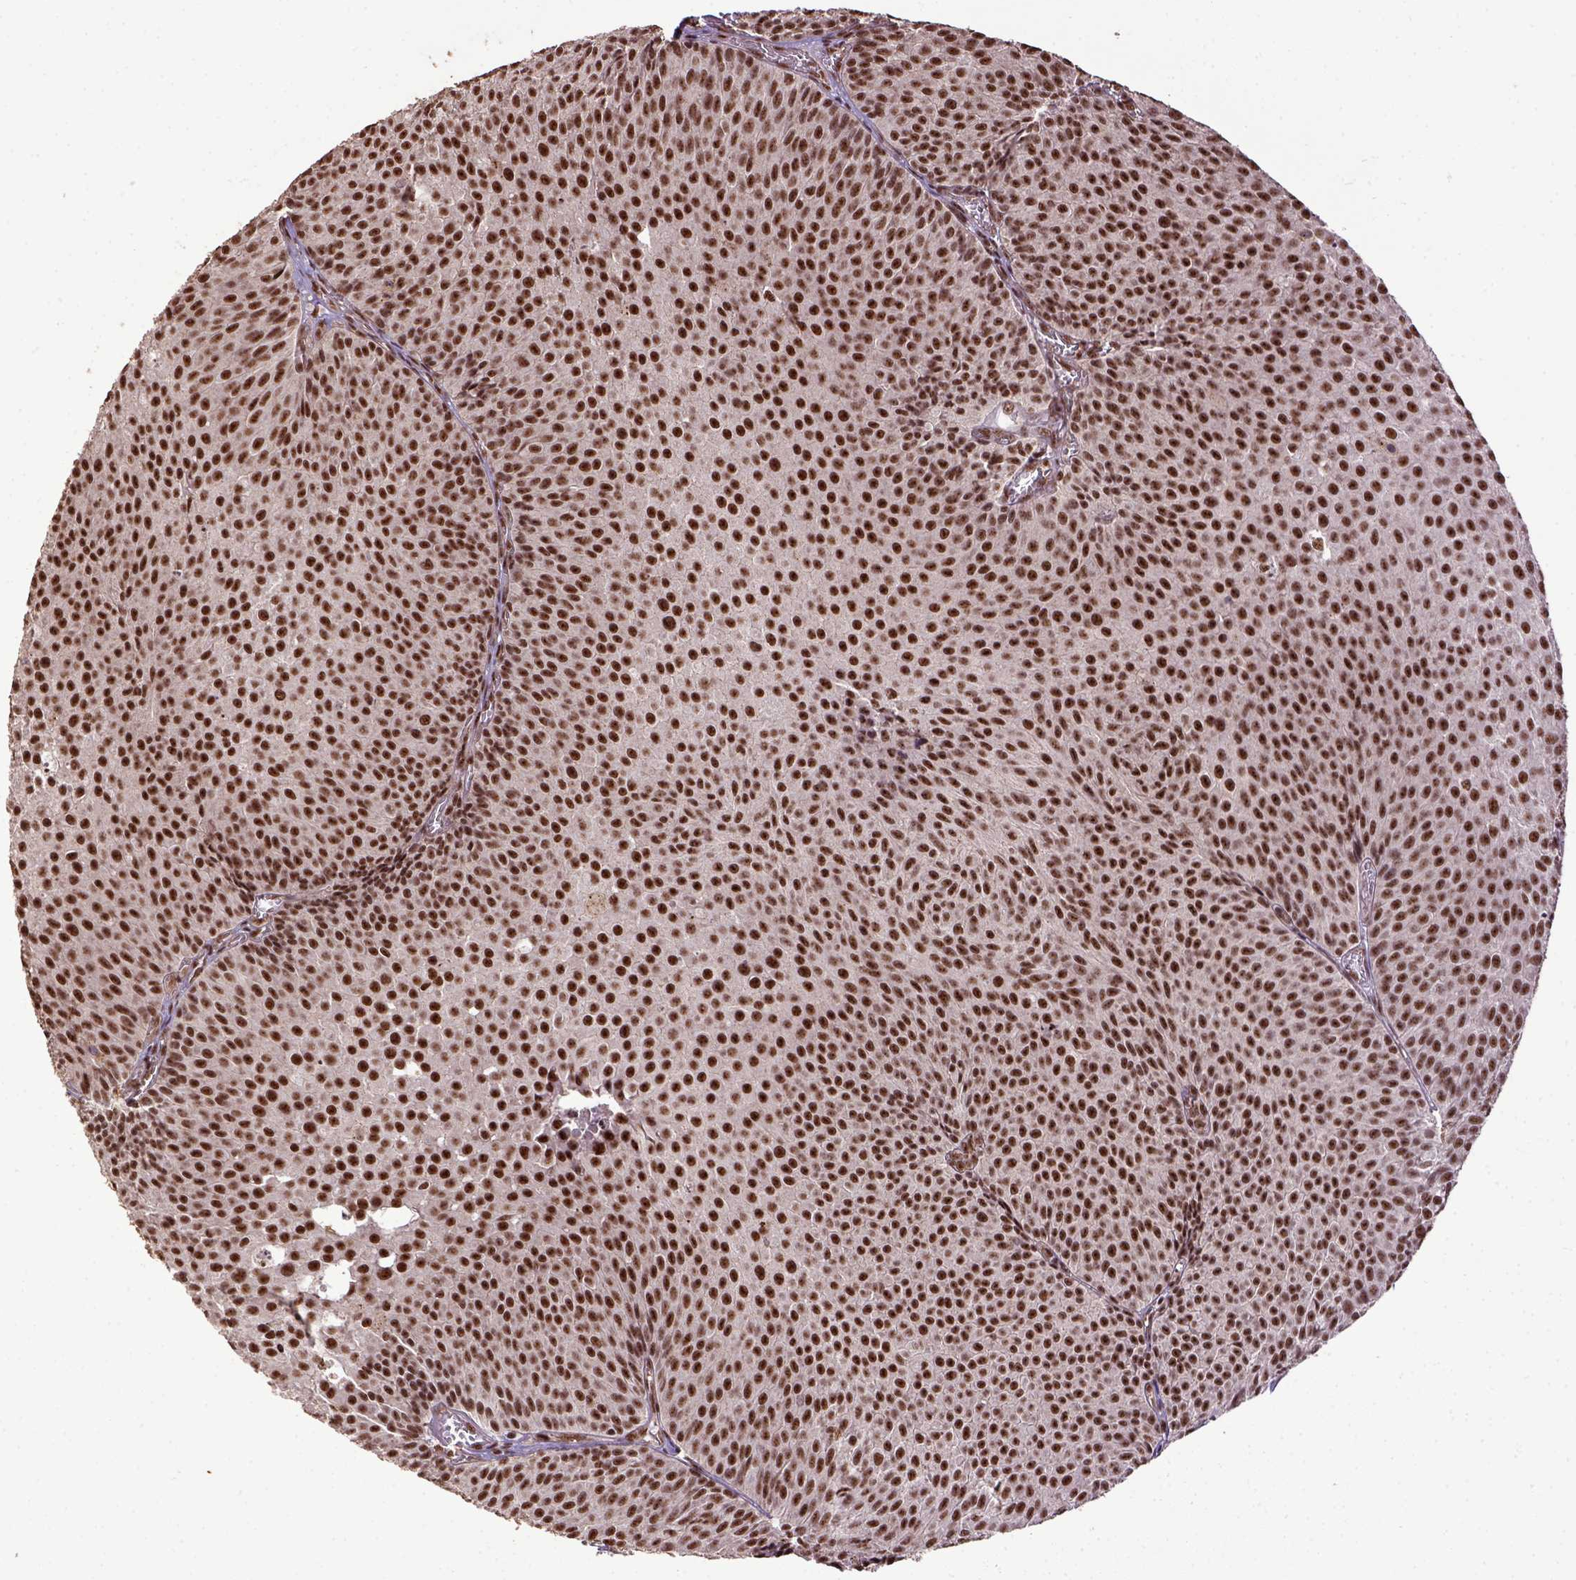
{"staining": {"intensity": "strong", "quantity": ">75%", "location": "nuclear"}, "tissue": "urothelial cancer", "cell_type": "Tumor cells", "image_type": "cancer", "snomed": [{"axis": "morphology", "description": "Urothelial carcinoma, Low grade"}, {"axis": "topography", "description": "Urinary bladder"}], "caption": "Urothelial cancer stained for a protein (brown) reveals strong nuclear positive staining in about >75% of tumor cells.", "gene": "PPIG", "patient": {"sex": "male", "age": 63}}